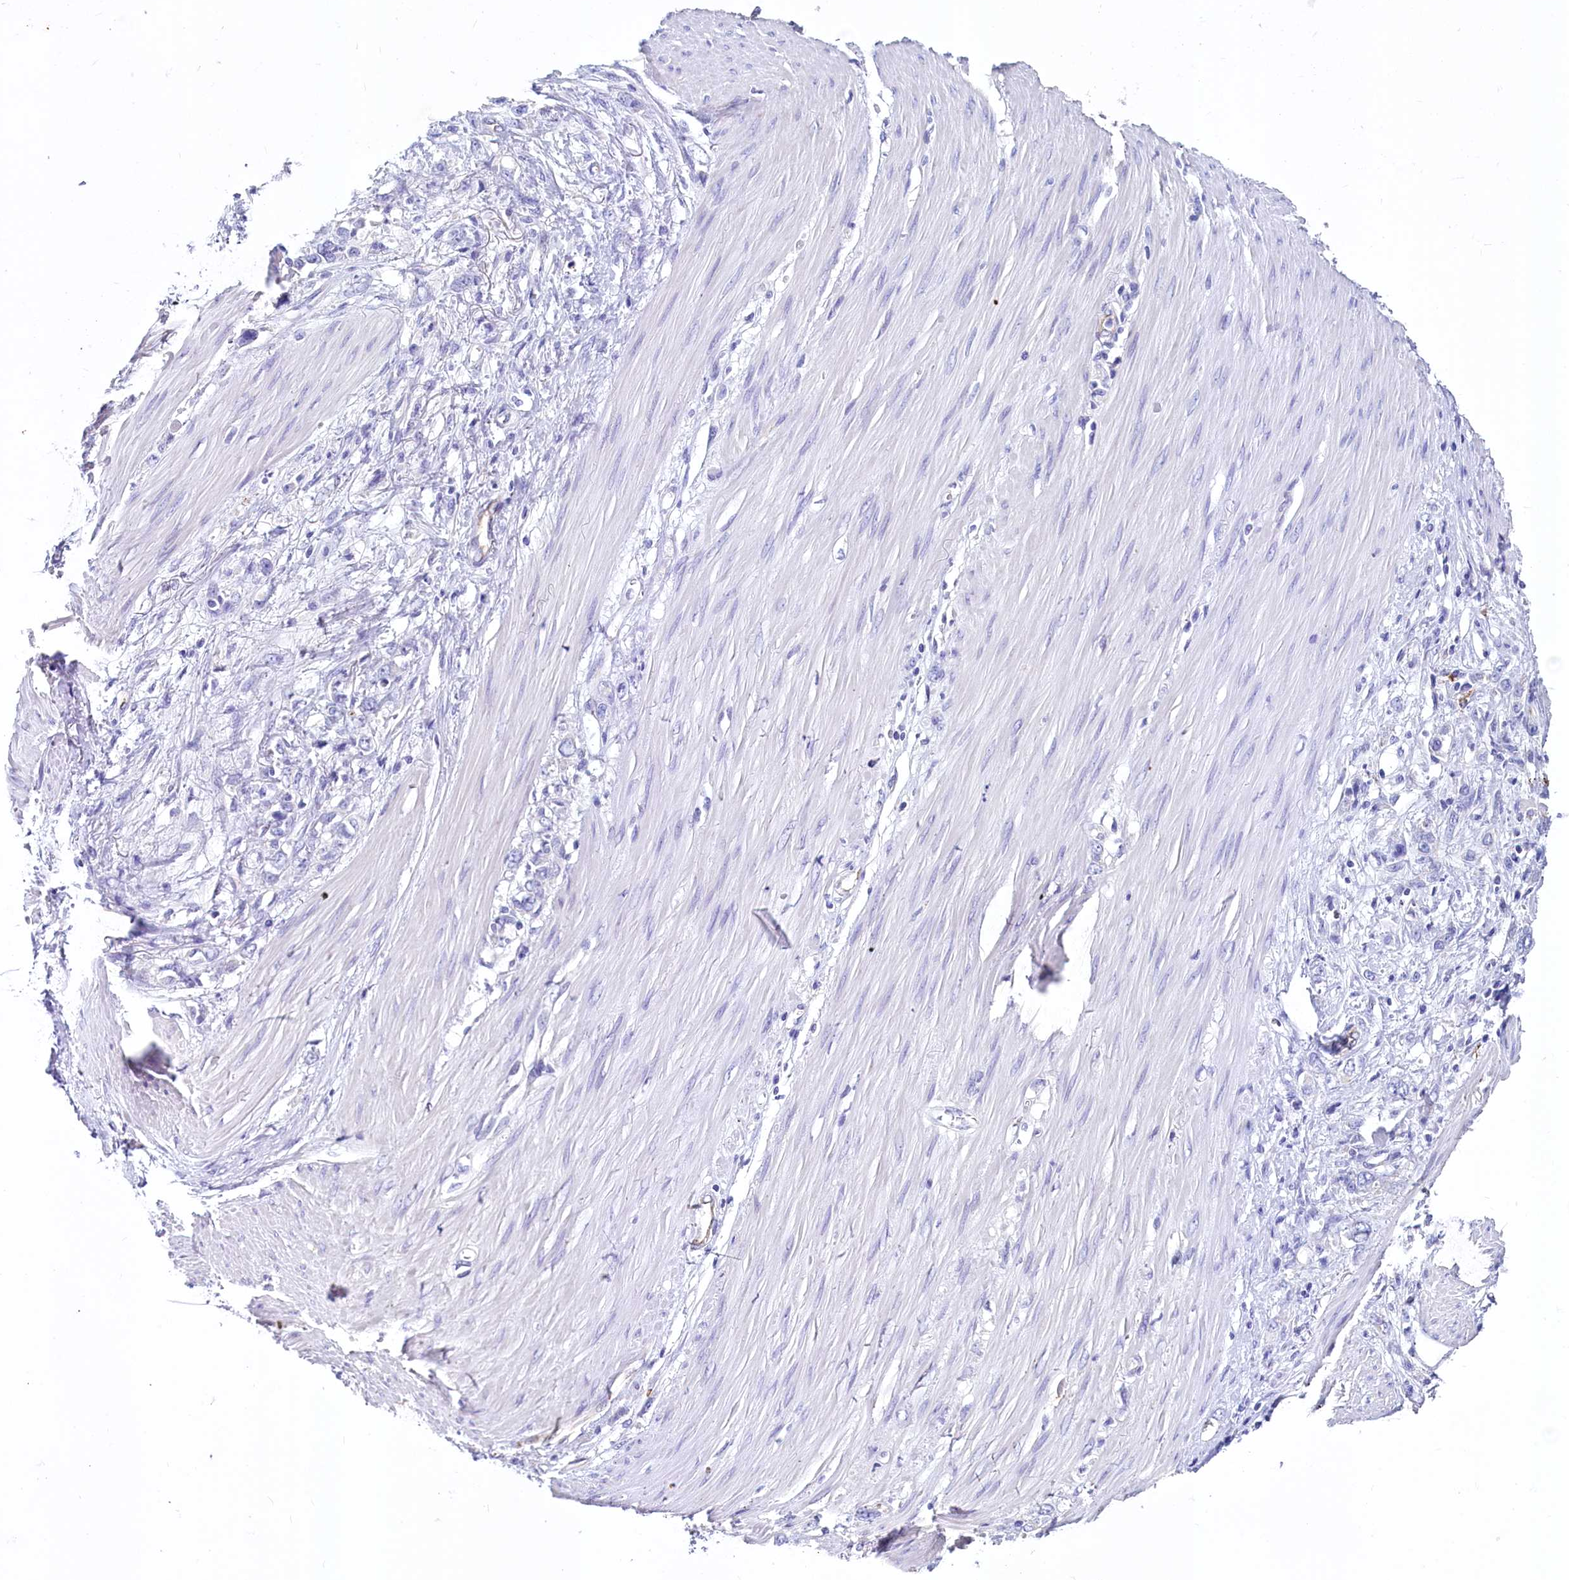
{"staining": {"intensity": "negative", "quantity": "none", "location": "none"}, "tissue": "stomach cancer", "cell_type": "Tumor cells", "image_type": "cancer", "snomed": [{"axis": "morphology", "description": "Adenocarcinoma, NOS"}, {"axis": "topography", "description": "Stomach"}], "caption": "Tumor cells are negative for brown protein staining in stomach cancer (adenocarcinoma).", "gene": "INSC", "patient": {"sex": "female", "age": 76}}